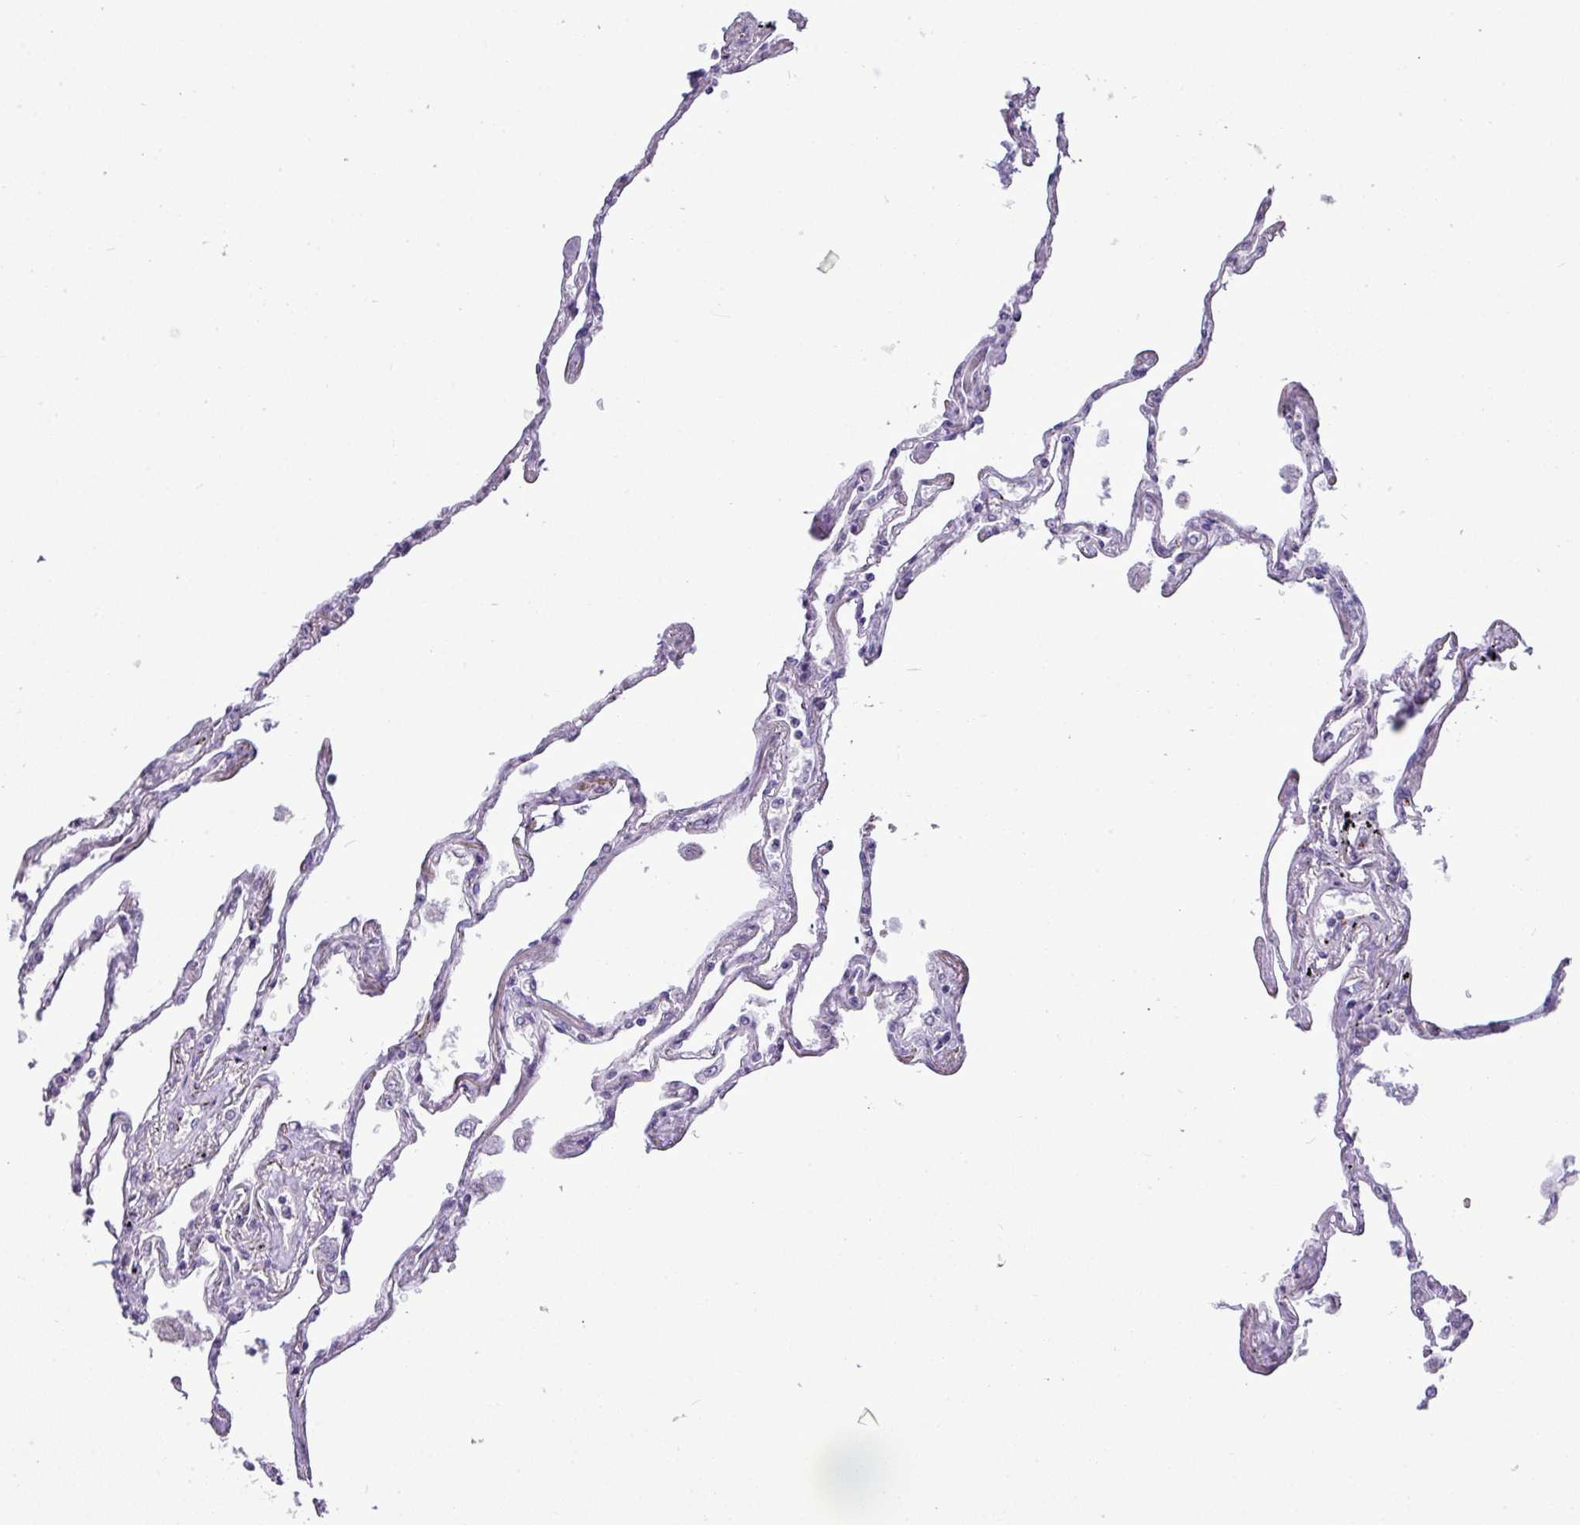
{"staining": {"intensity": "negative", "quantity": "none", "location": "none"}, "tissue": "lung", "cell_type": "Alveolar cells", "image_type": "normal", "snomed": [{"axis": "morphology", "description": "Normal tissue, NOS"}, {"axis": "topography", "description": "Lung"}], "caption": "This is an immunohistochemistry (IHC) micrograph of unremarkable lung. There is no expression in alveolar cells.", "gene": "FAM43A", "patient": {"sex": "female", "age": 67}}